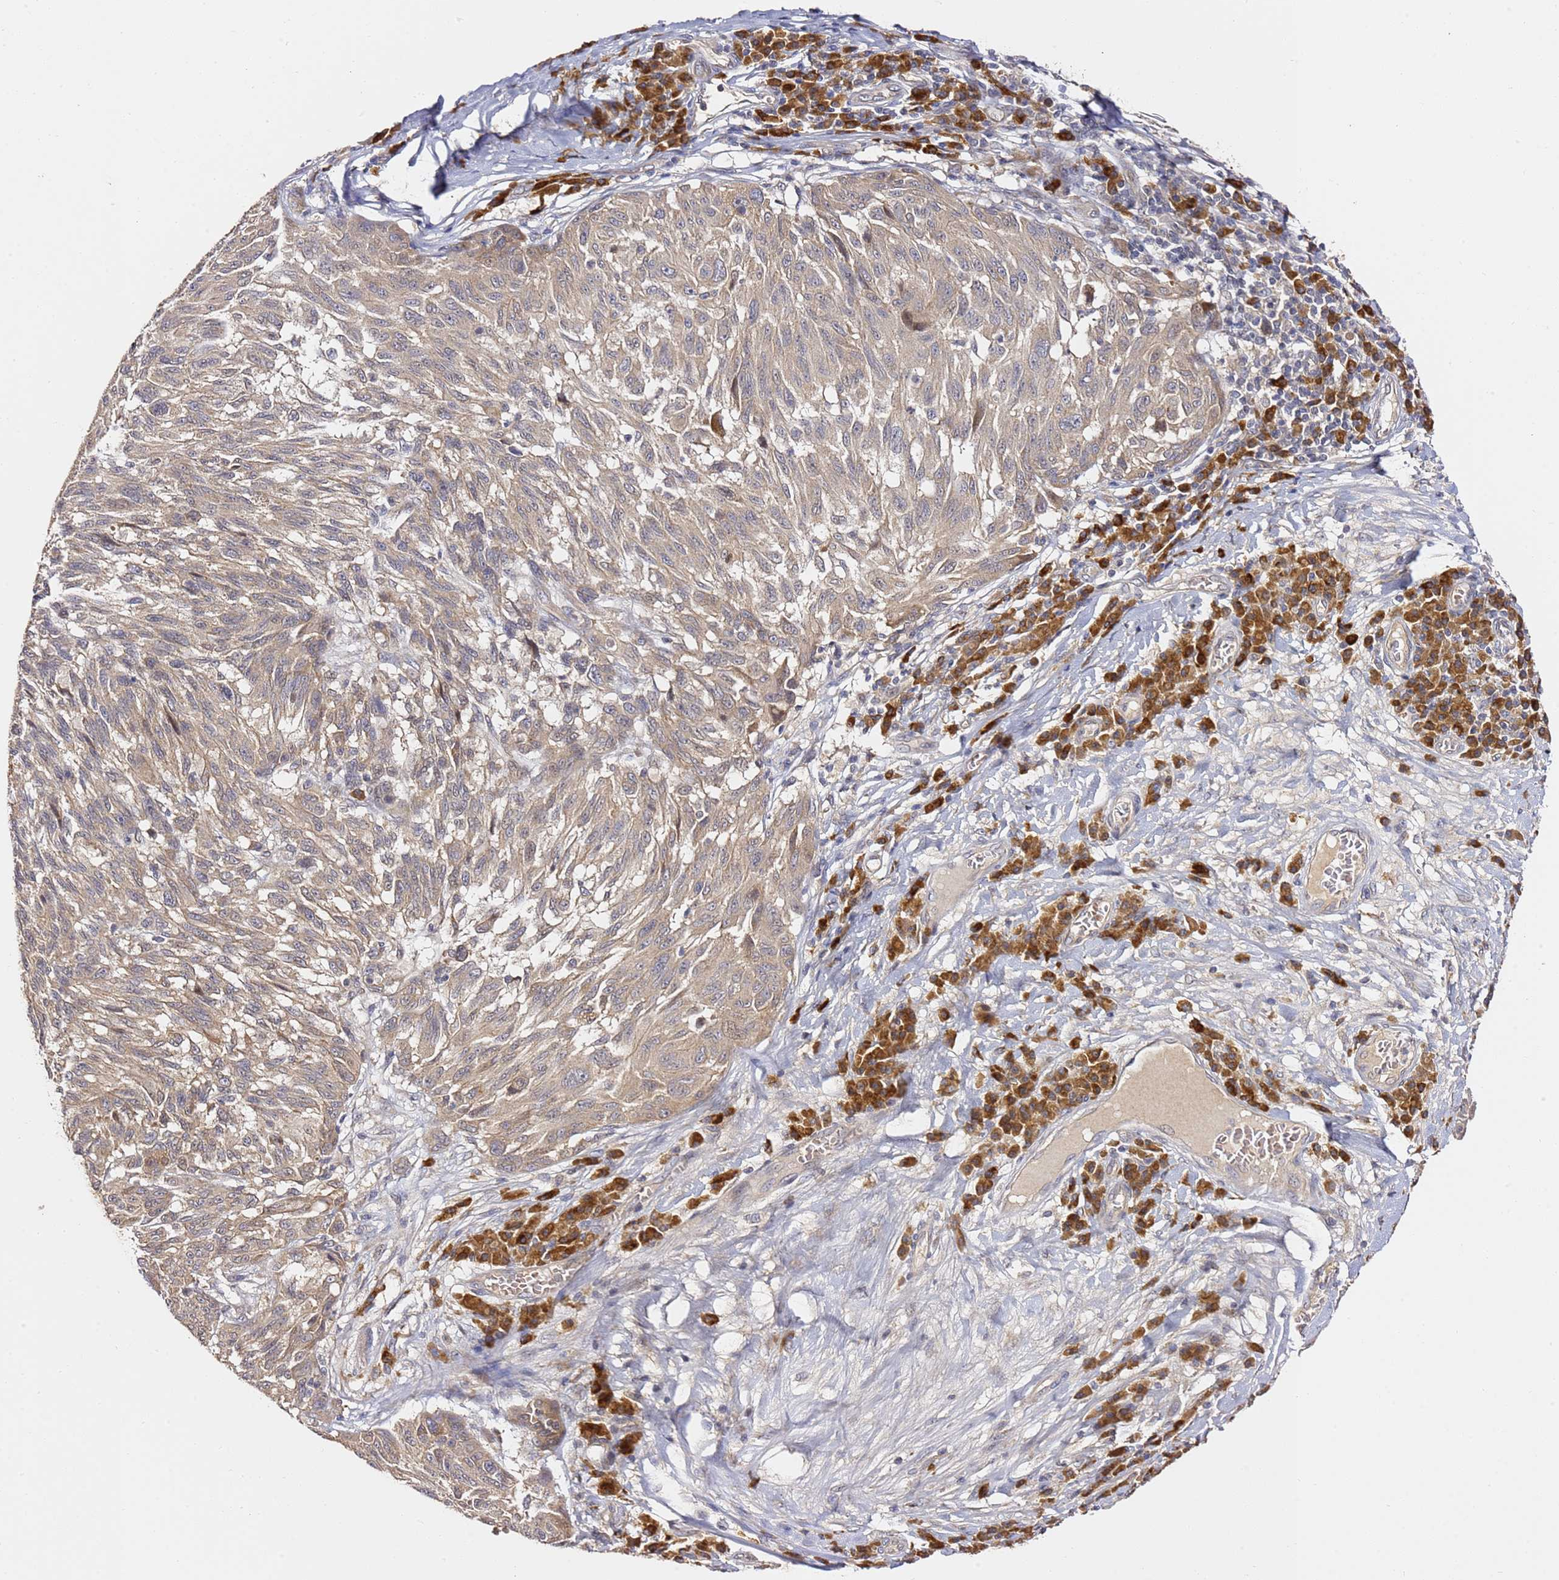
{"staining": {"intensity": "weak", "quantity": "<25%", "location": "cytoplasmic/membranous"}, "tissue": "melanoma", "cell_type": "Tumor cells", "image_type": "cancer", "snomed": [{"axis": "morphology", "description": "Malignant melanoma, NOS"}, {"axis": "topography", "description": "Skin"}], "caption": "Tumor cells are negative for protein expression in human melanoma.", "gene": "OSBPL2", "patient": {"sex": "male", "age": 53}}